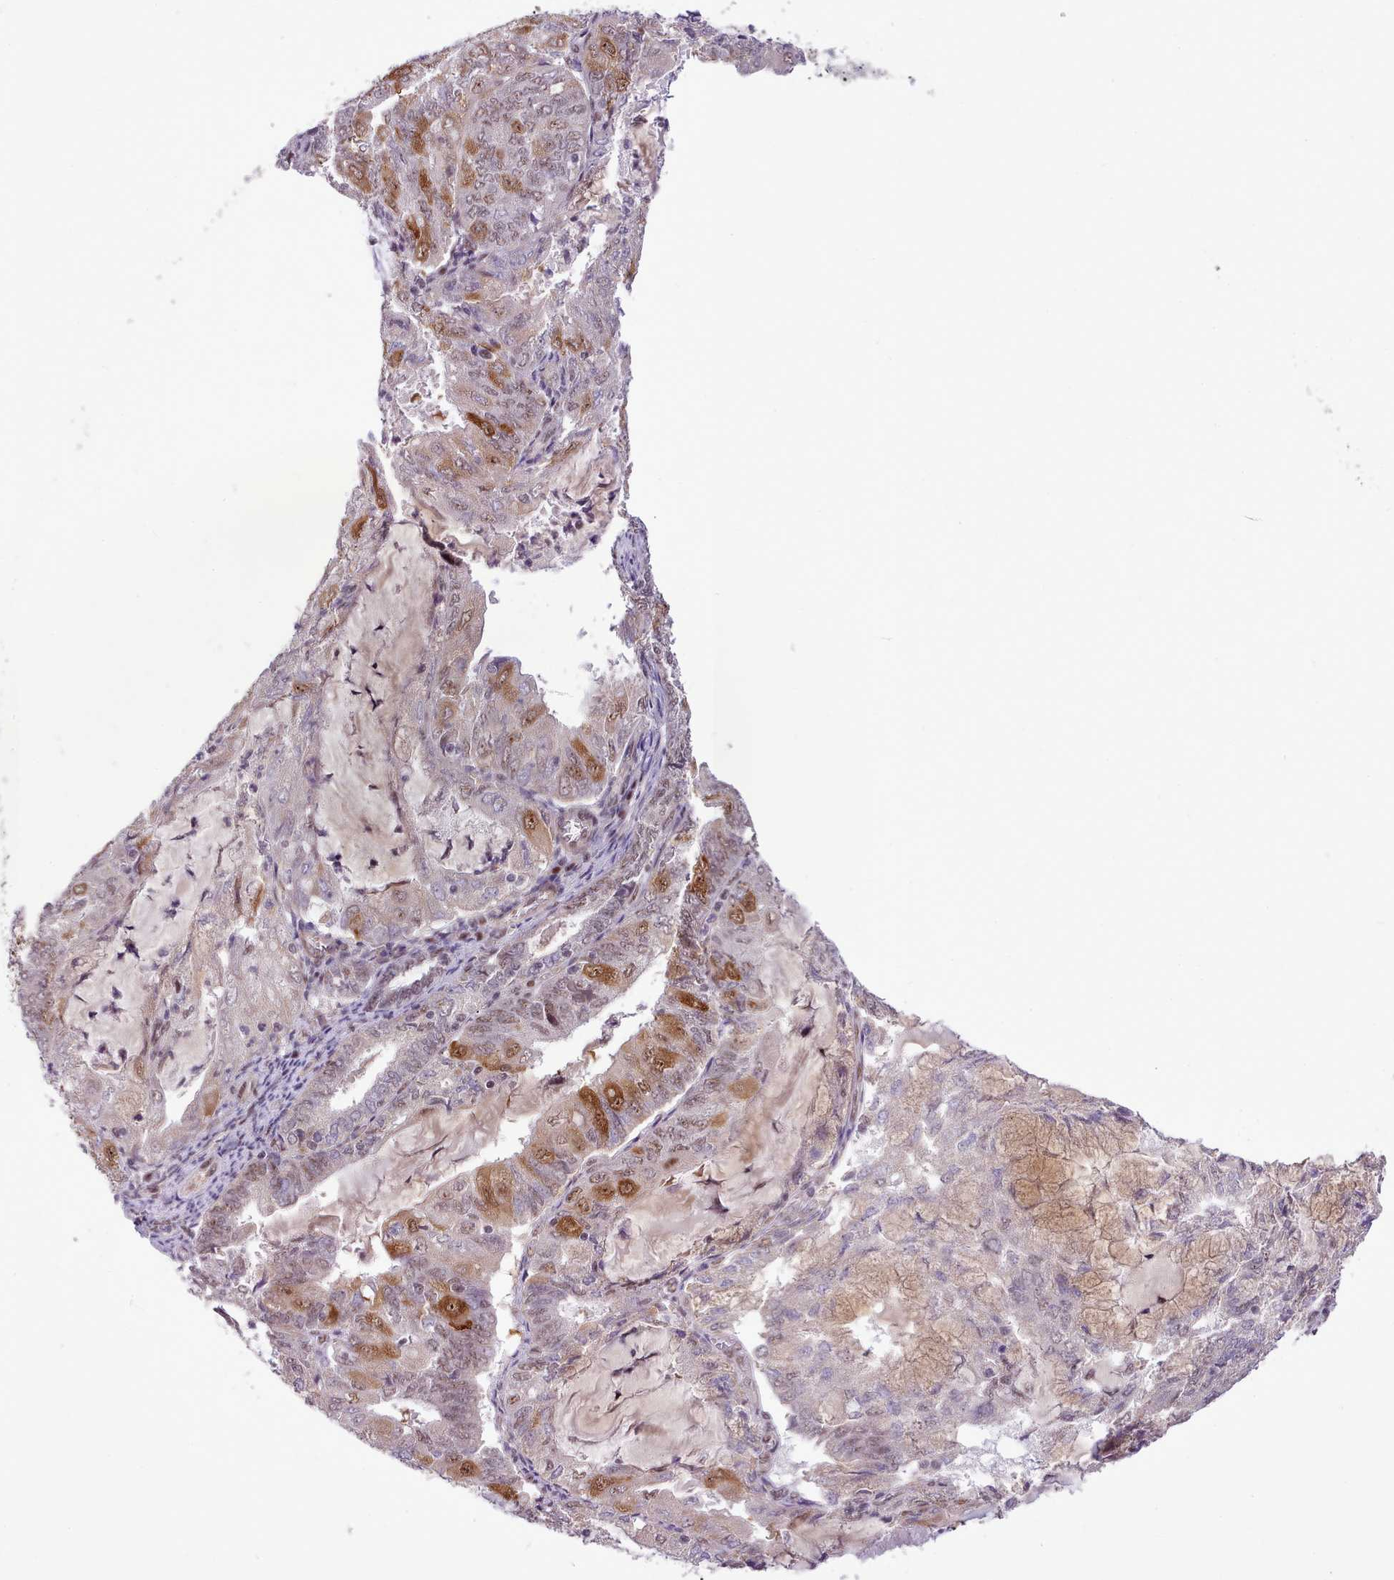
{"staining": {"intensity": "strong", "quantity": "<25%", "location": "cytoplasmic/membranous,nuclear"}, "tissue": "endometrial cancer", "cell_type": "Tumor cells", "image_type": "cancer", "snomed": [{"axis": "morphology", "description": "Adenocarcinoma, NOS"}, {"axis": "topography", "description": "Endometrium"}], "caption": "Human endometrial cancer (adenocarcinoma) stained with a protein marker demonstrates strong staining in tumor cells.", "gene": "HOXB7", "patient": {"sex": "female", "age": 81}}